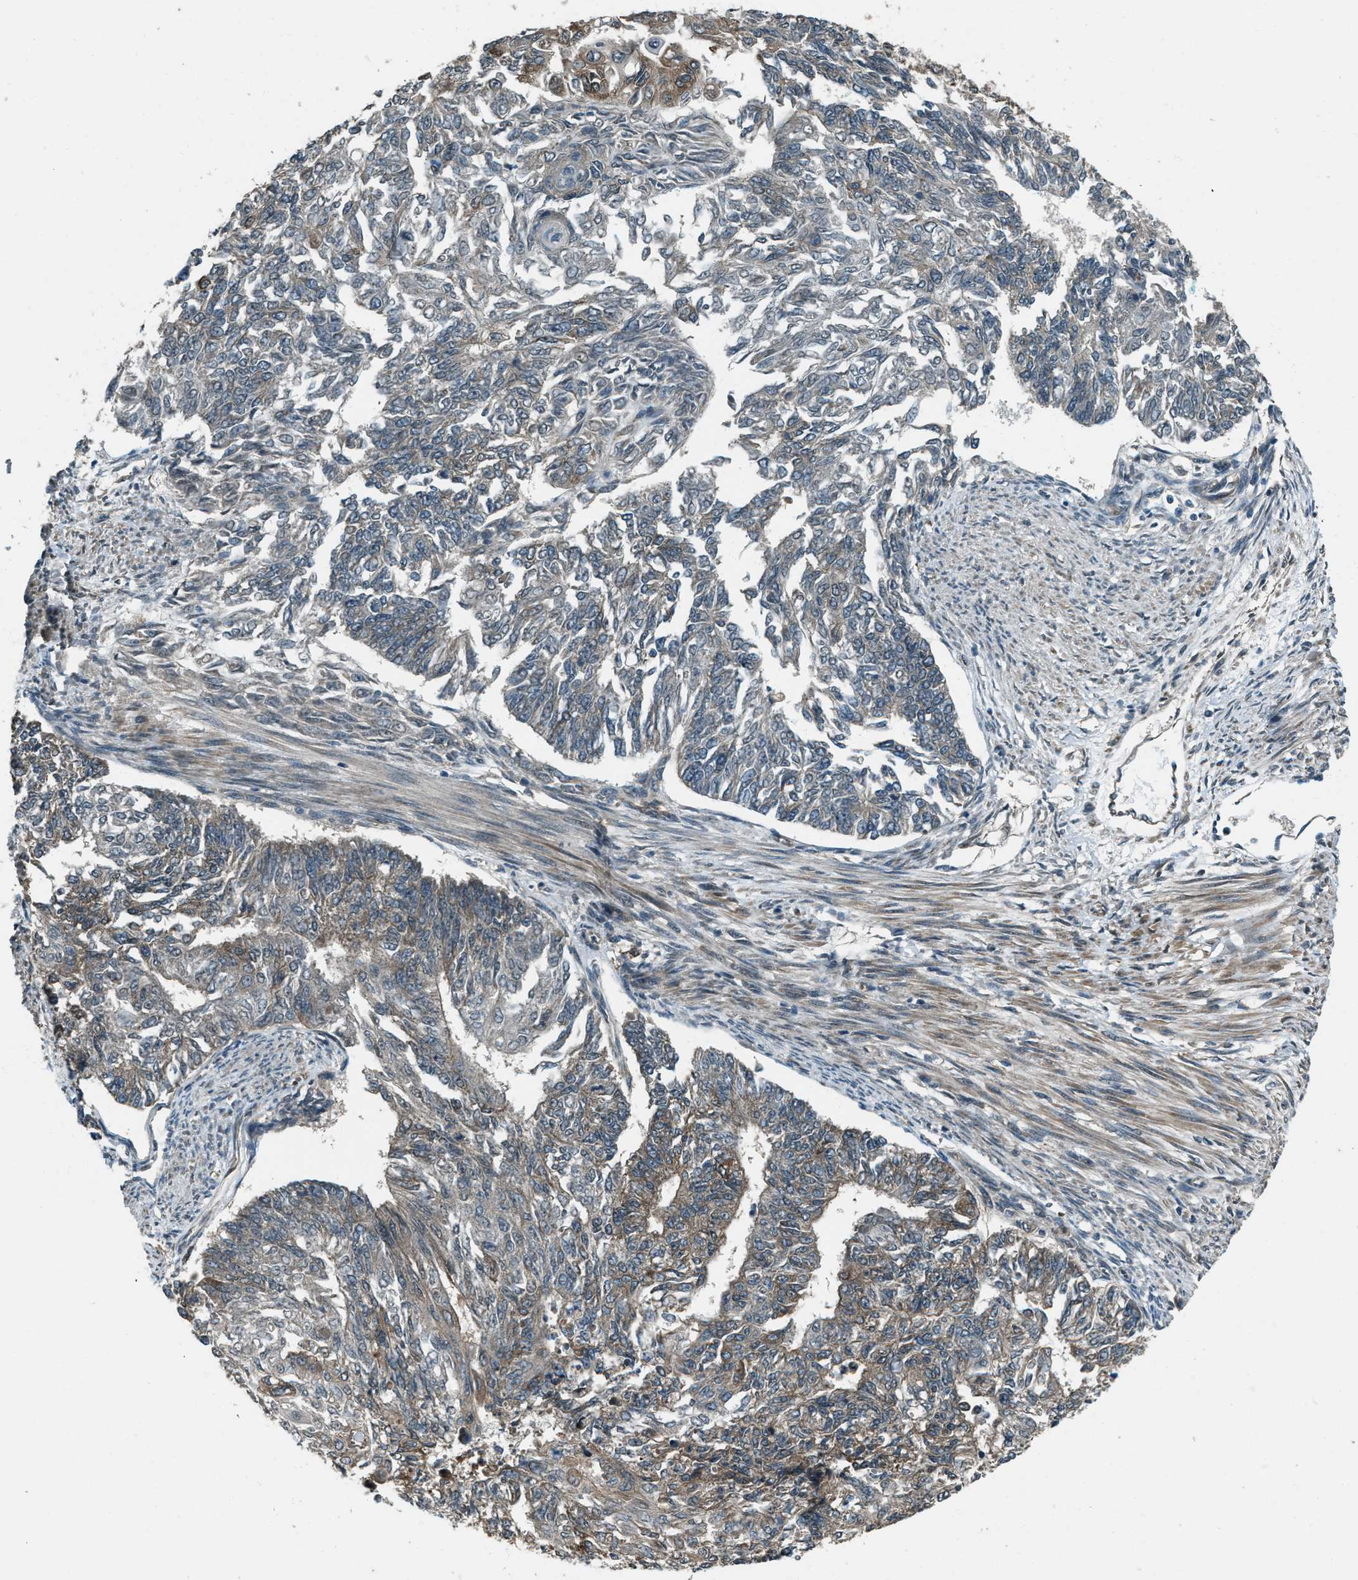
{"staining": {"intensity": "moderate", "quantity": "<25%", "location": "cytoplasmic/membranous"}, "tissue": "endometrial cancer", "cell_type": "Tumor cells", "image_type": "cancer", "snomed": [{"axis": "morphology", "description": "Adenocarcinoma, NOS"}, {"axis": "topography", "description": "Endometrium"}], "caption": "Protein expression analysis of adenocarcinoma (endometrial) reveals moderate cytoplasmic/membranous staining in about <25% of tumor cells.", "gene": "SVIL", "patient": {"sex": "female", "age": 32}}